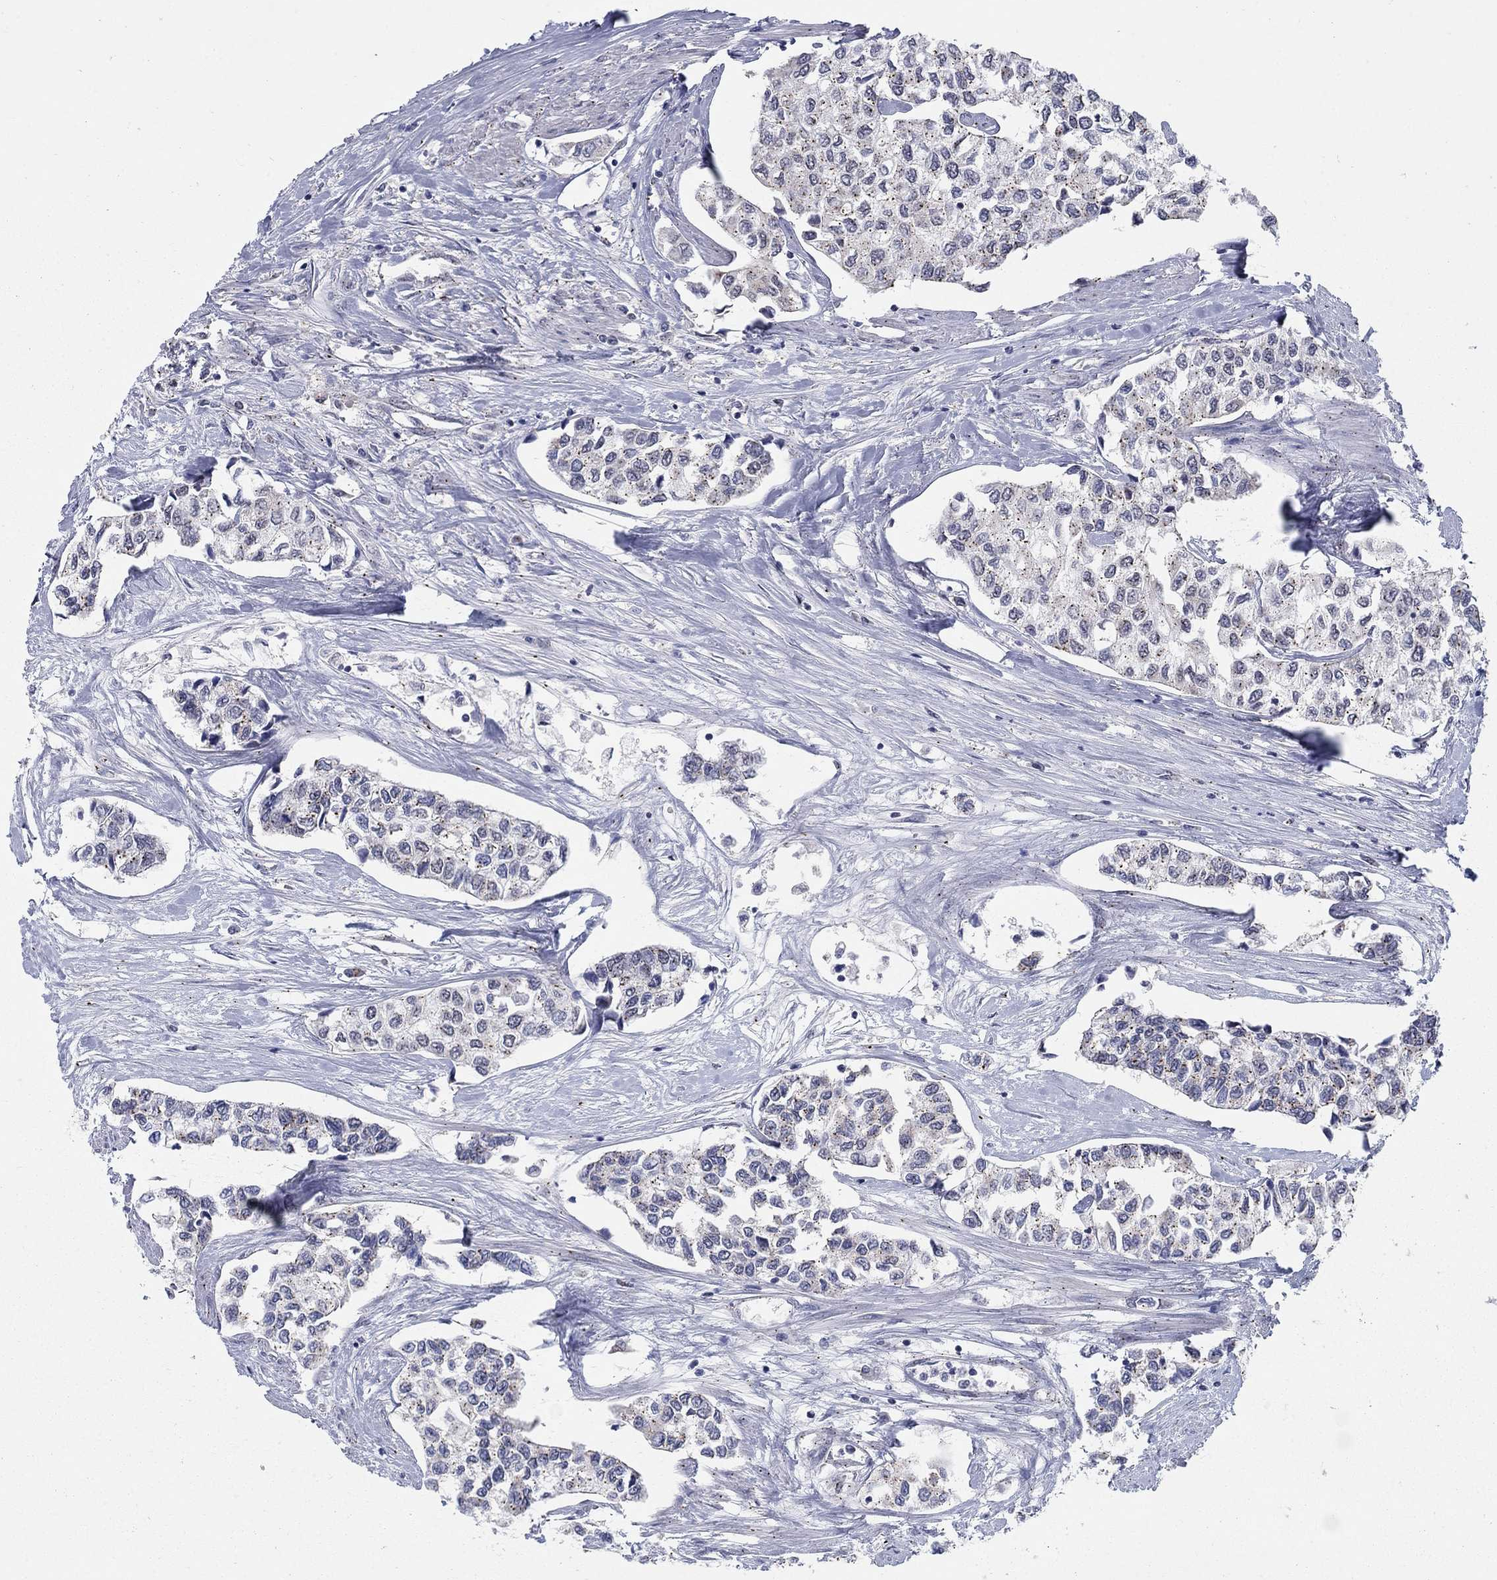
{"staining": {"intensity": "moderate", "quantity": ">75%", "location": "cytoplasmic/membranous"}, "tissue": "urothelial cancer", "cell_type": "Tumor cells", "image_type": "cancer", "snomed": [{"axis": "morphology", "description": "Urothelial carcinoma, High grade"}, {"axis": "topography", "description": "Urinary bladder"}], "caption": "High-grade urothelial carcinoma stained for a protein (brown) displays moderate cytoplasmic/membranous positive staining in approximately >75% of tumor cells.", "gene": "SH3RF1", "patient": {"sex": "male", "age": 73}}